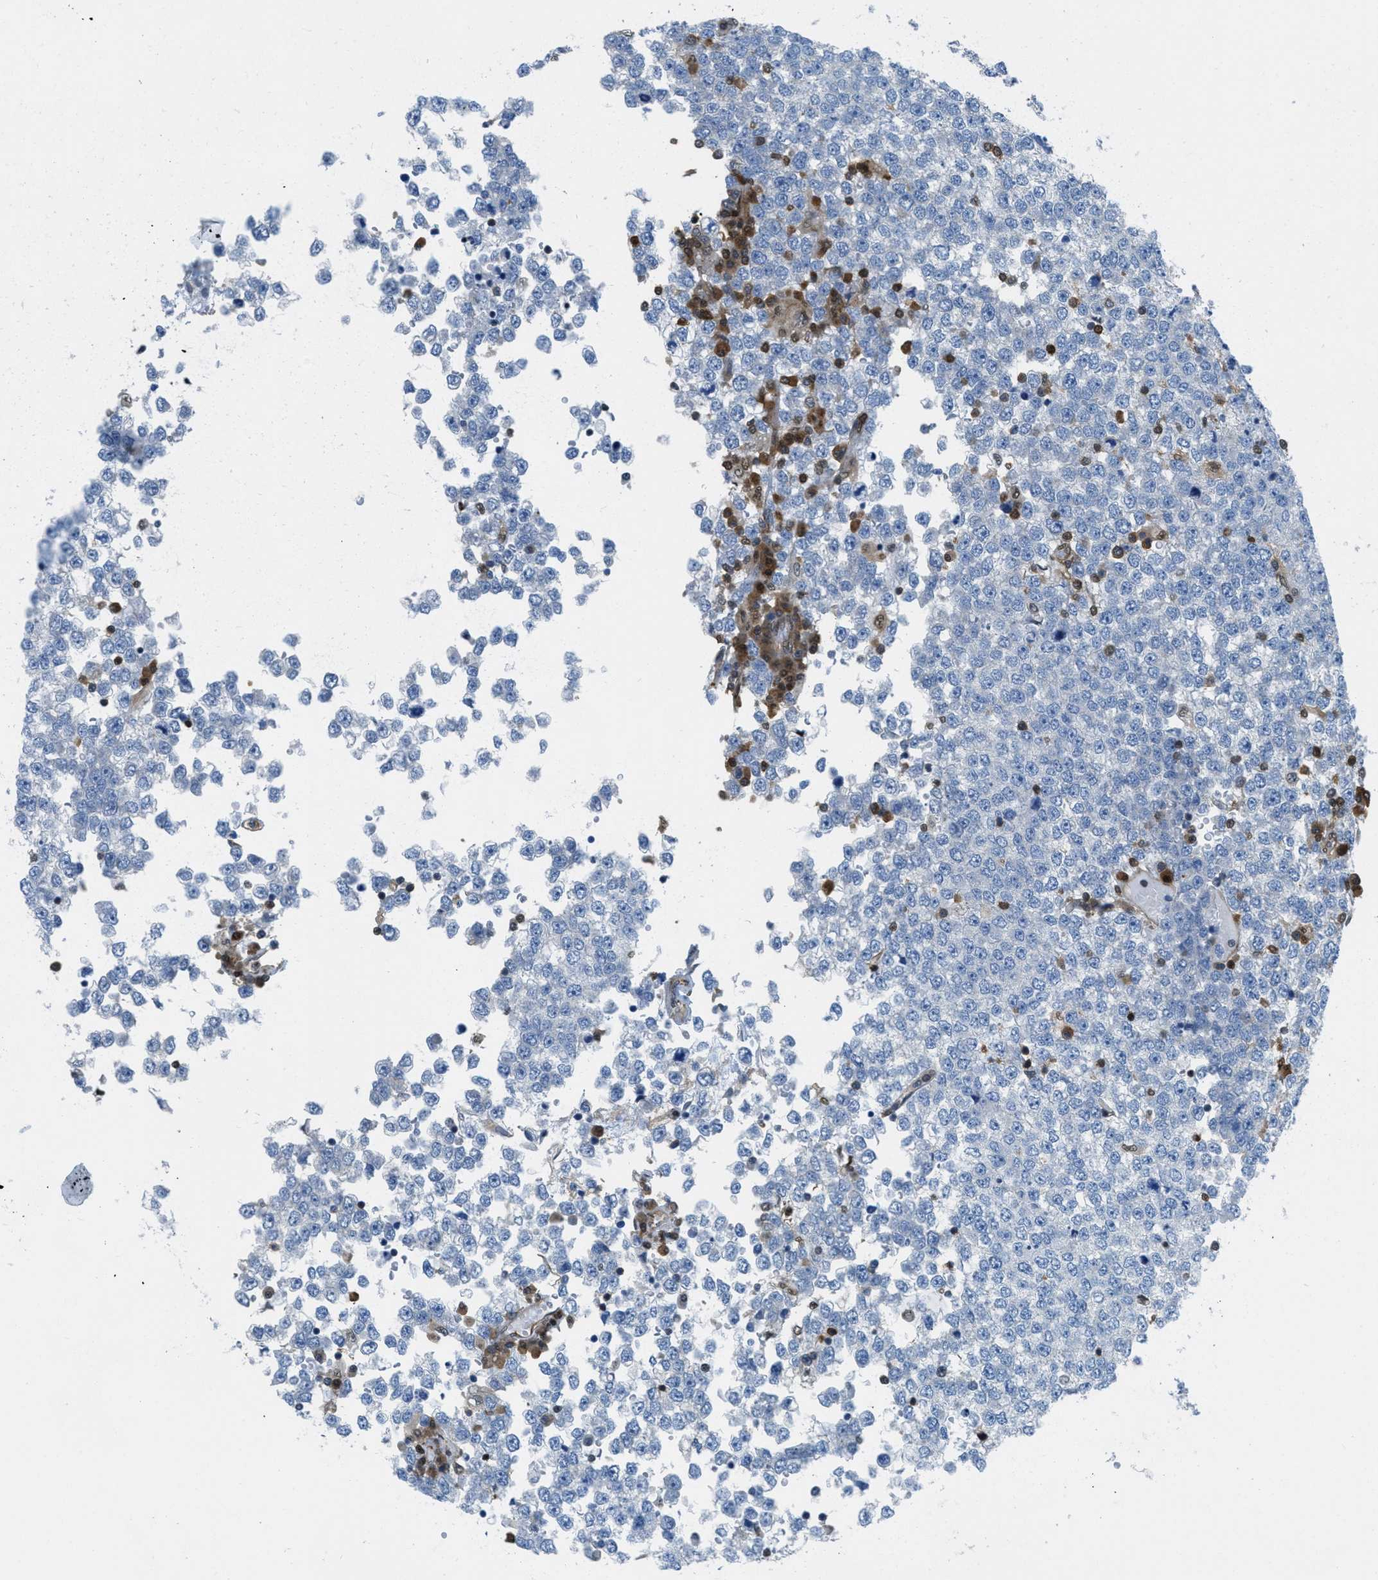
{"staining": {"intensity": "negative", "quantity": "none", "location": "none"}, "tissue": "testis cancer", "cell_type": "Tumor cells", "image_type": "cancer", "snomed": [{"axis": "morphology", "description": "Seminoma, NOS"}, {"axis": "topography", "description": "Testis"}], "caption": "IHC photomicrograph of neoplastic tissue: human testis cancer stained with DAB (3,3'-diaminobenzidine) demonstrates no significant protein positivity in tumor cells. (DAB immunohistochemistry (IHC) visualized using brightfield microscopy, high magnification).", "gene": "PIP5K1C", "patient": {"sex": "male", "age": 65}}